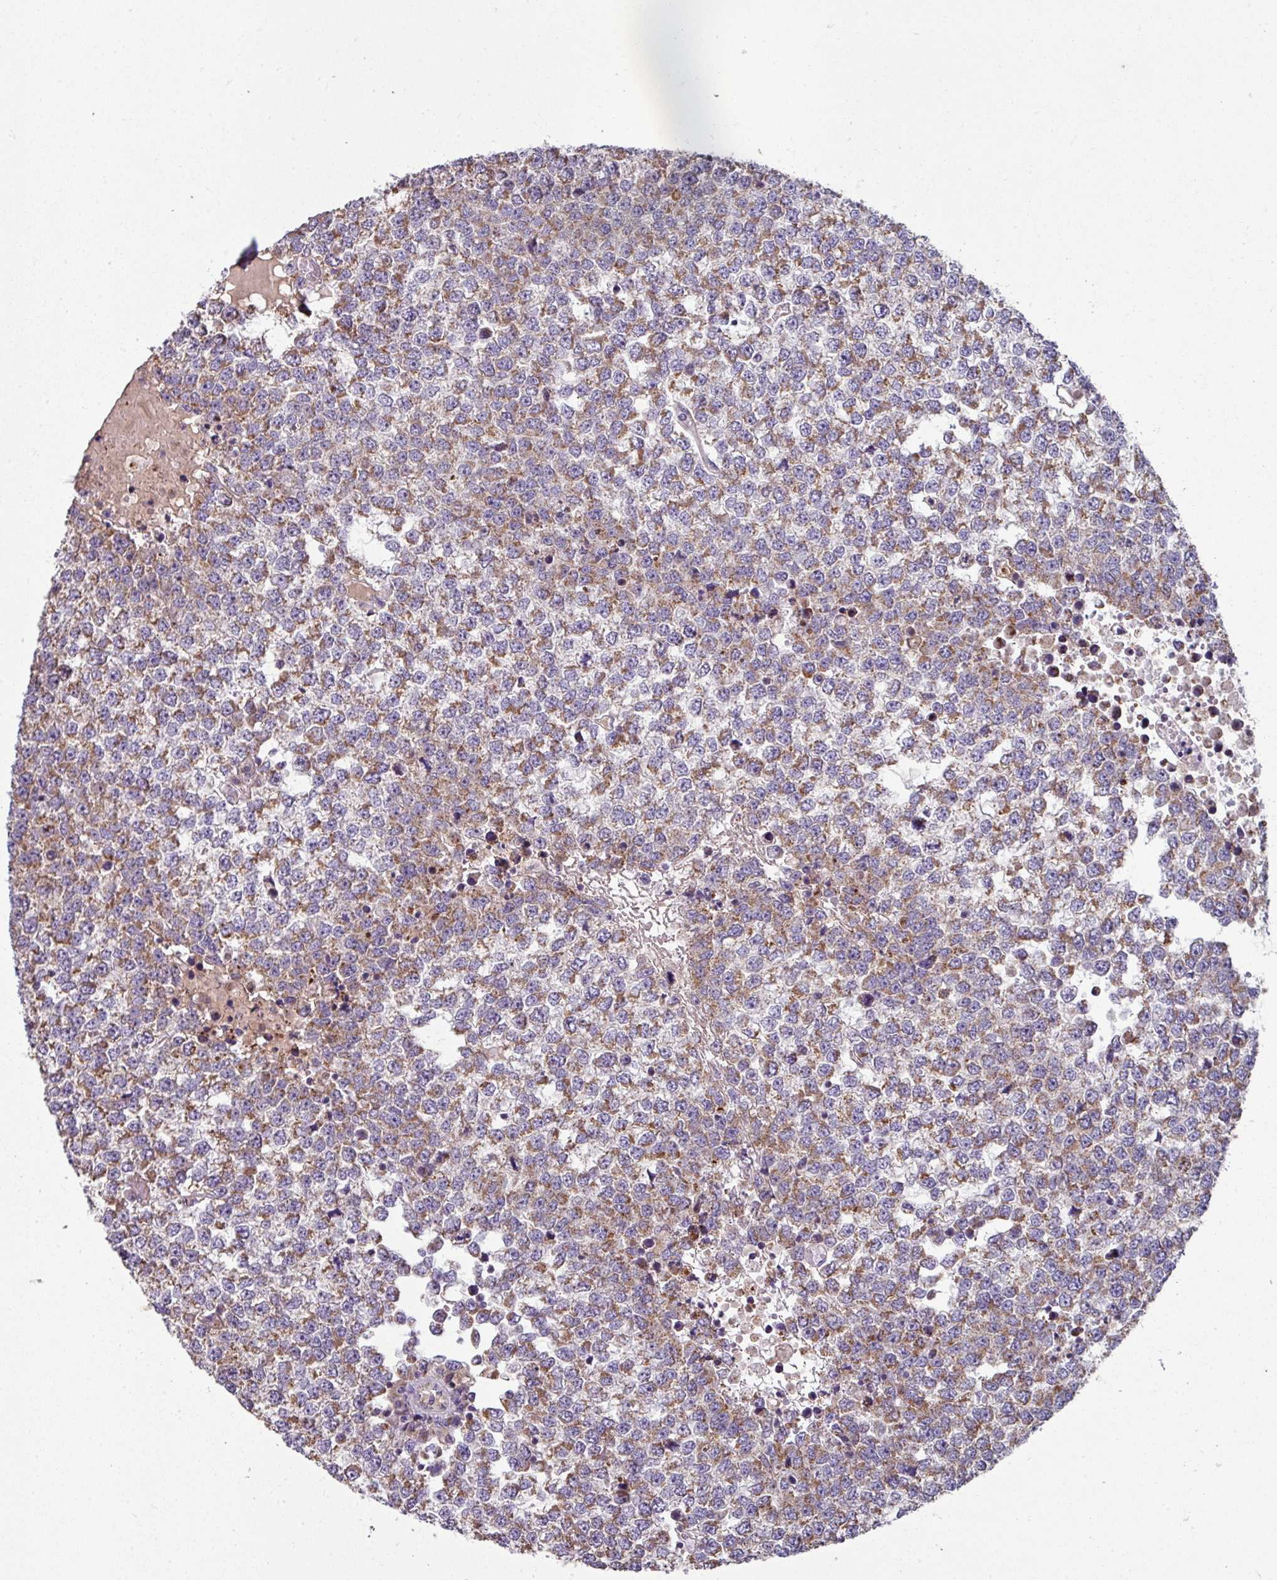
{"staining": {"intensity": "moderate", "quantity": ">75%", "location": "cytoplasmic/membranous"}, "tissue": "testis cancer", "cell_type": "Tumor cells", "image_type": "cancer", "snomed": [{"axis": "morphology", "description": "Seminoma, NOS"}, {"axis": "topography", "description": "Testis"}], "caption": "Moderate cytoplasmic/membranous expression is identified in approximately >75% of tumor cells in testis cancer (seminoma). Nuclei are stained in blue.", "gene": "LRRC9", "patient": {"sex": "male", "age": 65}}